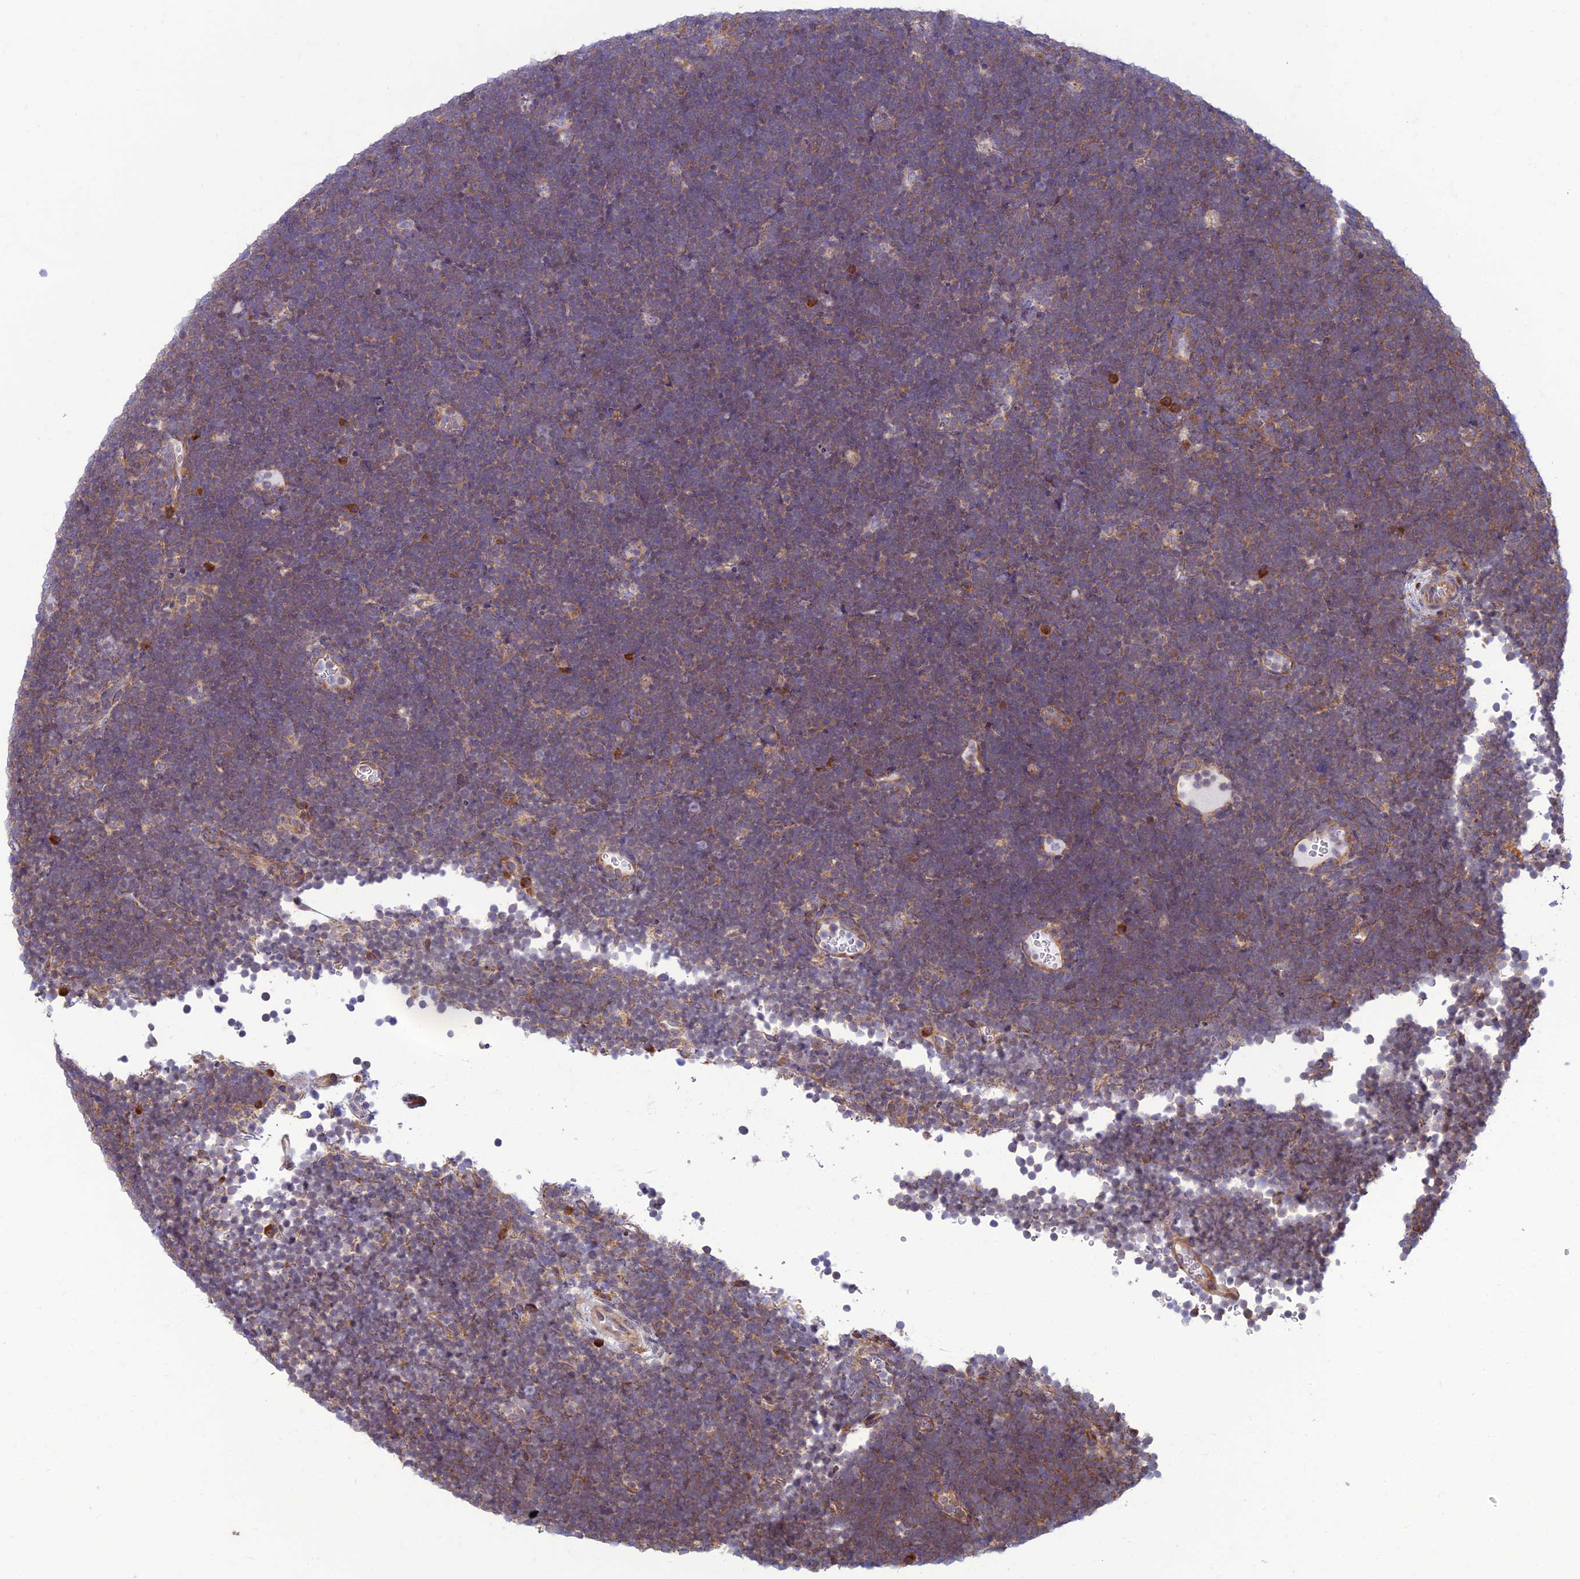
{"staining": {"intensity": "weak", "quantity": "25%-75%", "location": "cytoplasmic/membranous"}, "tissue": "lymphoma", "cell_type": "Tumor cells", "image_type": "cancer", "snomed": [{"axis": "morphology", "description": "Malignant lymphoma, non-Hodgkin's type, High grade"}, {"axis": "topography", "description": "Lymph node"}], "caption": "Tumor cells reveal weak cytoplasmic/membranous positivity in about 25%-75% of cells in high-grade malignant lymphoma, non-Hodgkin's type. The staining was performed using DAB (3,3'-diaminobenzidine) to visualize the protein expression in brown, while the nuclei were stained in blue with hematoxylin (Magnification: 20x).", "gene": "RPL17-C18orf32", "patient": {"sex": "male", "age": 13}}